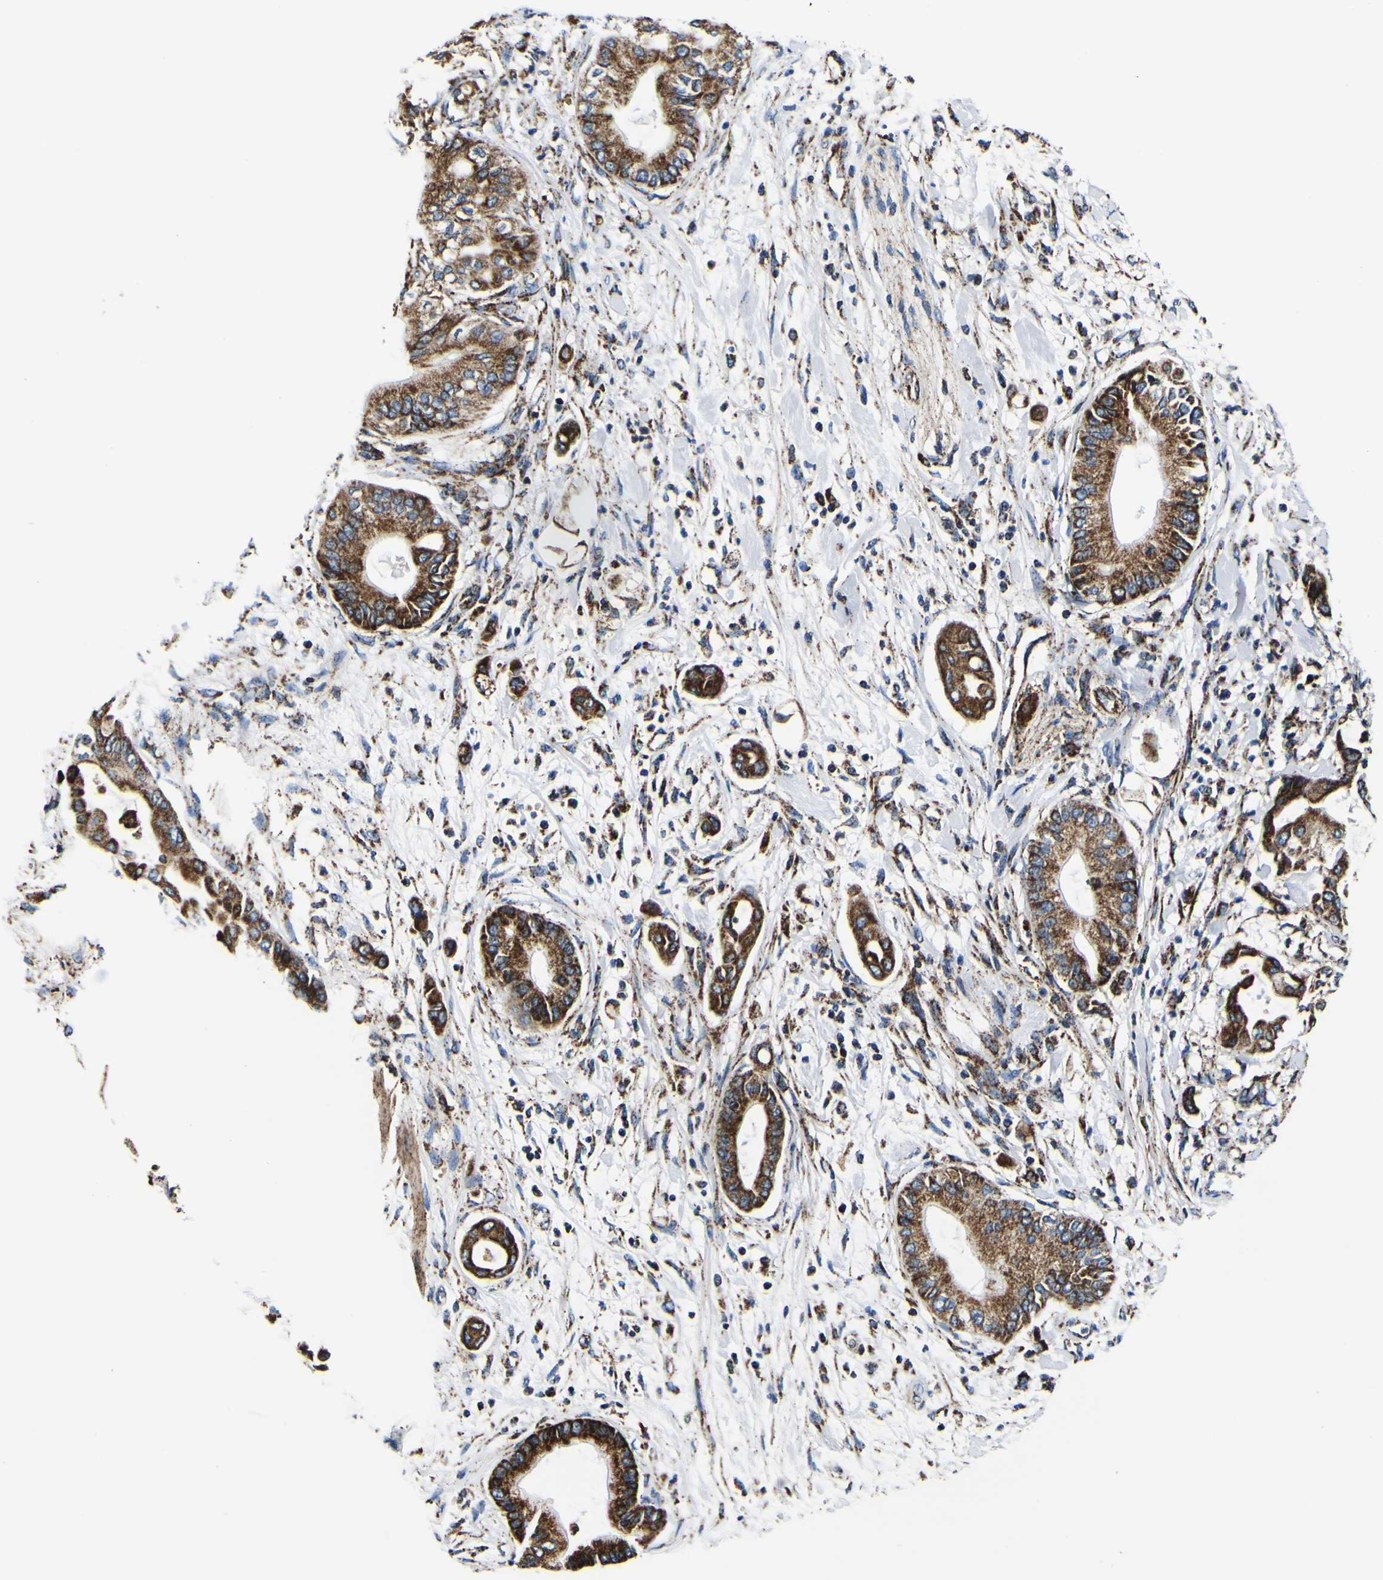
{"staining": {"intensity": "strong", "quantity": ">75%", "location": "cytoplasmic/membranous"}, "tissue": "pancreatic cancer", "cell_type": "Tumor cells", "image_type": "cancer", "snomed": [{"axis": "morphology", "description": "Adenocarcinoma, NOS"}, {"axis": "morphology", "description": "Adenocarcinoma, metastatic, NOS"}, {"axis": "topography", "description": "Lymph node"}, {"axis": "topography", "description": "Pancreas"}, {"axis": "topography", "description": "Duodenum"}], "caption": "This is a histology image of immunohistochemistry (IHC) staining of adenocarcinoma (pancreatic), which shows strong staining in the cytoplasmic/membranous of tumor cells.", "gene": "PTRH2", "patient": {"sex": "female", "age": 64}}